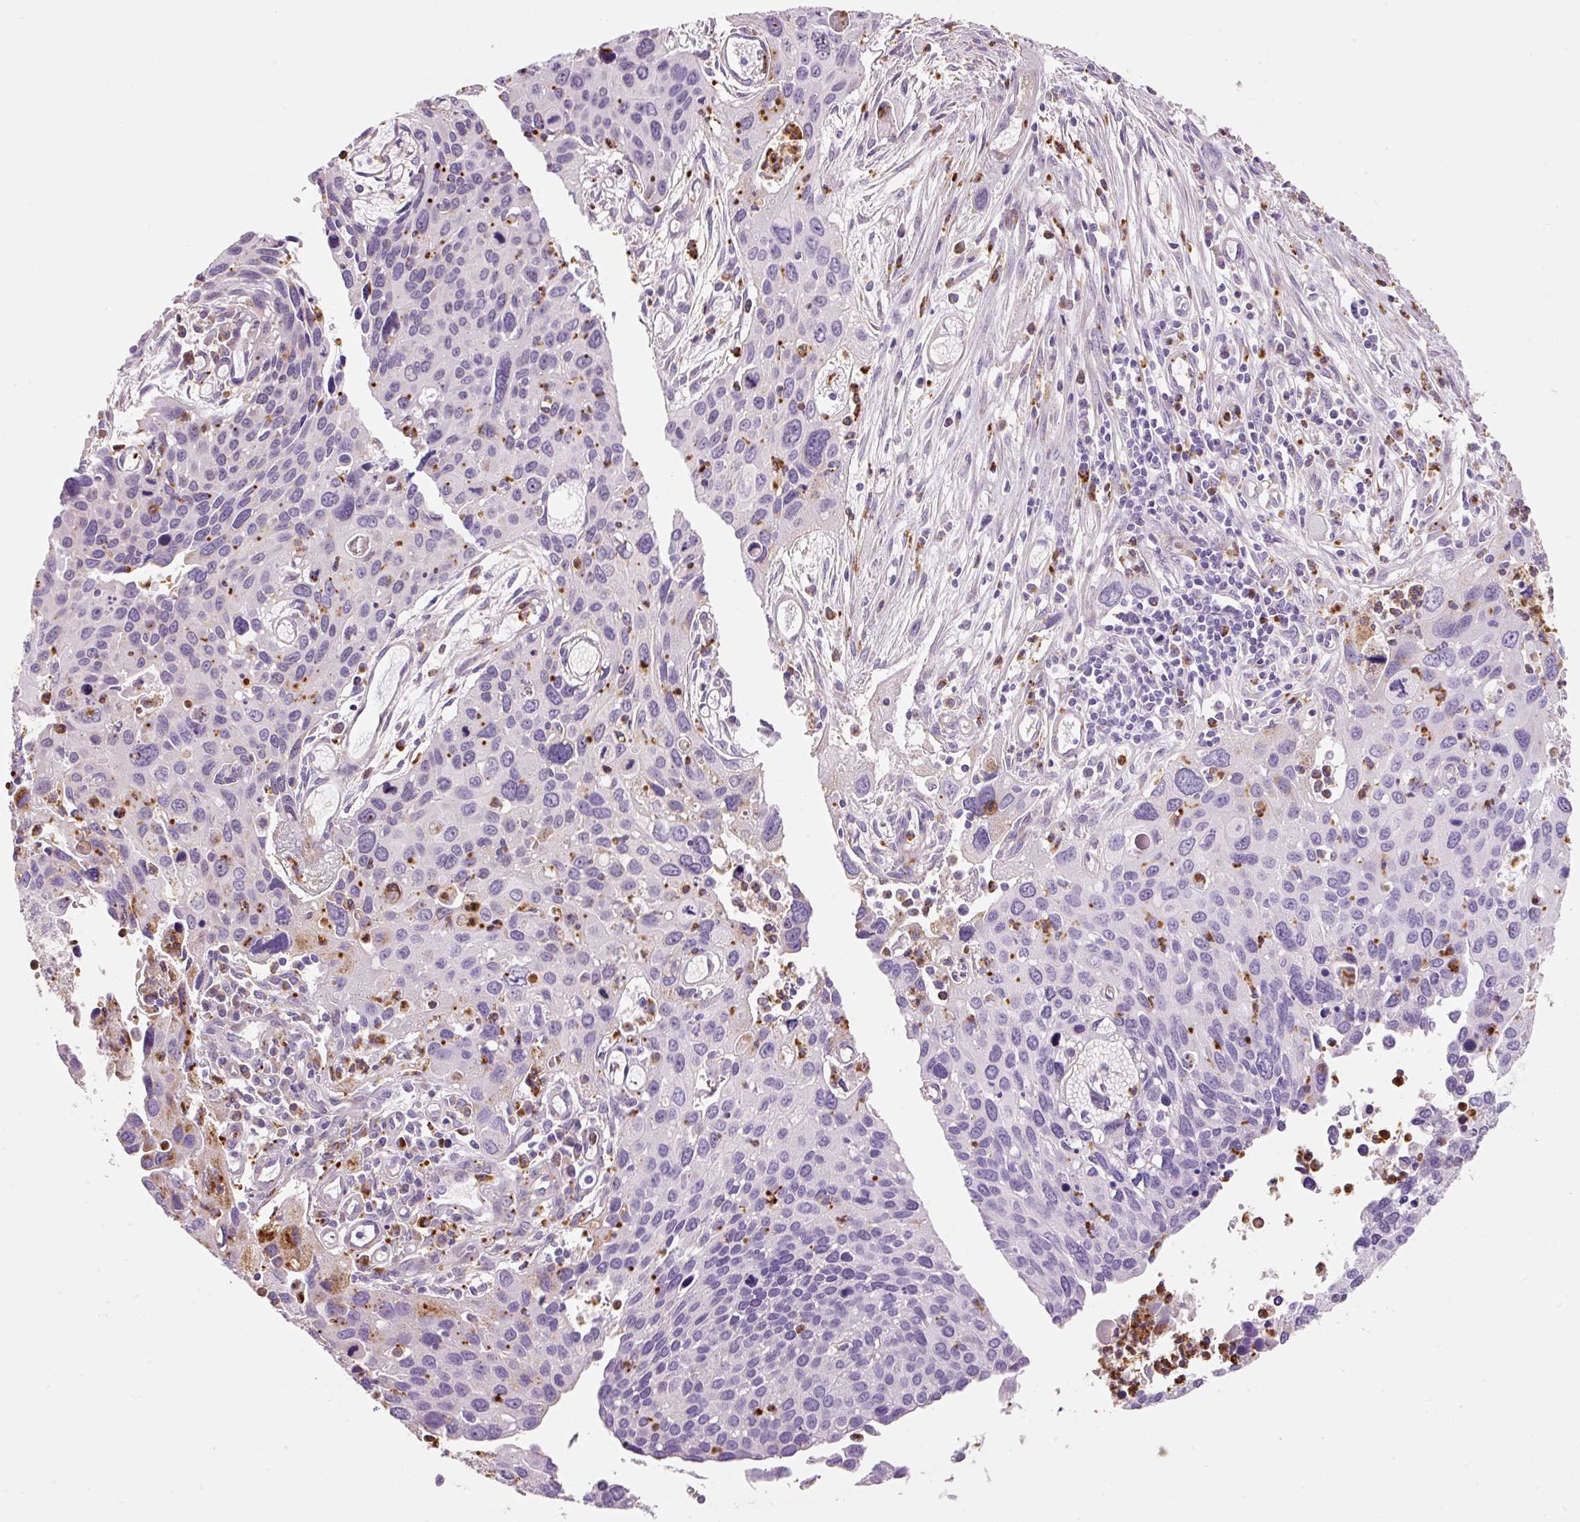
{"staining": {"intensity": "negative", "quantity": "none", "location": "none"}, "tissue": "cervical cancer", "cell_type": "Tumor cells", "image_type": "cancer", "snomed": [{"axis": "morphology", "description": "Squamous cell carcinoma, NOS"}, {"axis": "topography", "description": "Cervix"}], "caption": "Immunohistochemistry histopathology image of human cervical squamous cell carcinoma stained for a protein (brown), which exhibits no staining in tumor cells. Brightfield microscopy of immunohistochemistry (IHC) stained with DAB (brown) and hematoxylin (blue), captured at high magnification.", "gene": "TMC8", "patient": {"sex": "female", "age": 55}}